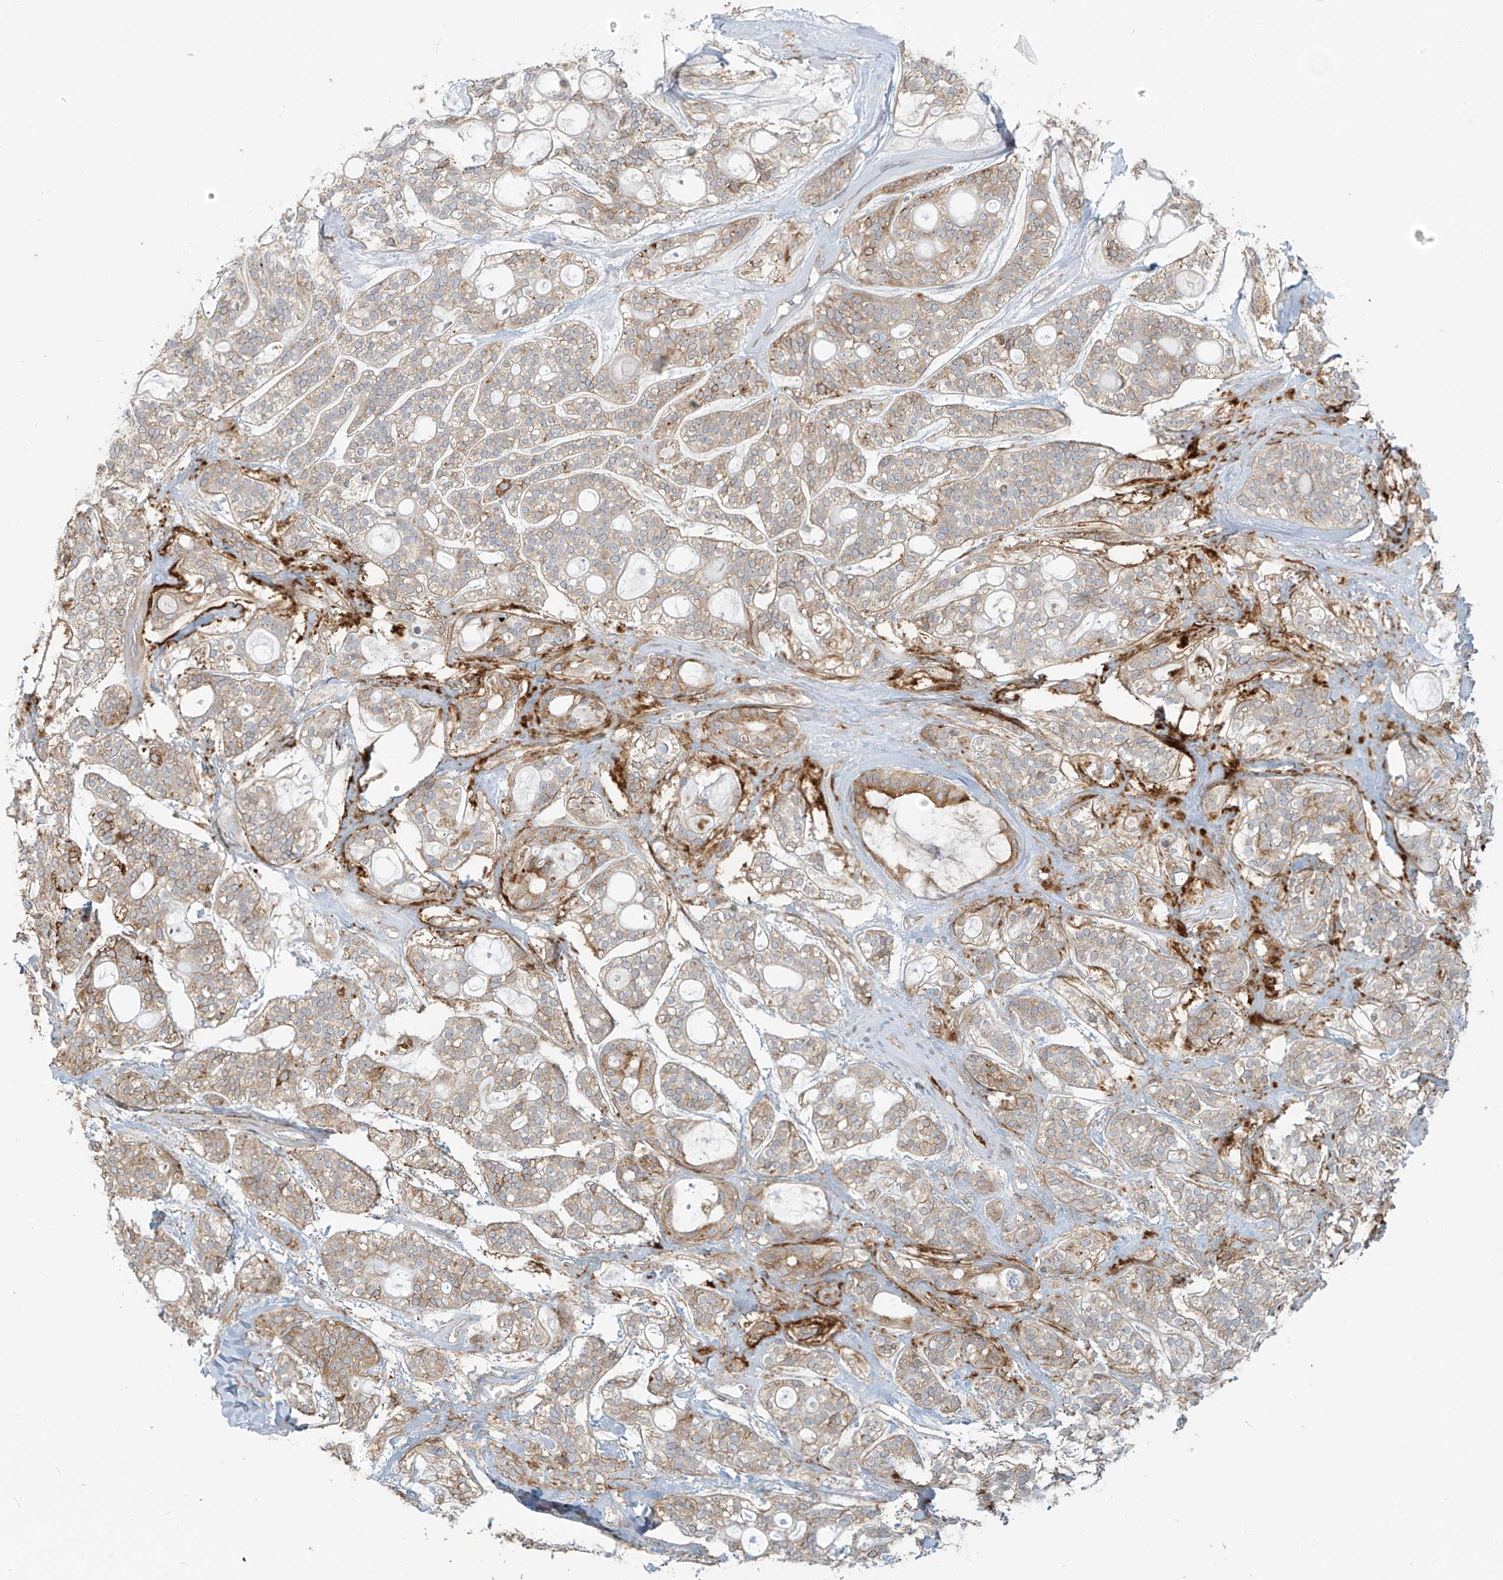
{"staining": {"intensity": "weak", "quantity": "25%-75%", "location": "cytoplasmic/membranous"}, "tissue": "head and neck cancer", "cell_type": "Tumor cells", "image_type": "cancer", "snomed": [{"axis": "morphology", "description": "Adenocarcinoma, NOS"}, {"axis": "topography", "description": "Head-Neck"}], "caption": "The histopathology image shows staining of head and neck cancer (adenocarcinoma), revealing weak cytoplasmic/membranous protein staining (brown color) within tumor cells. Using DAB (3,3'-diaminobenzidine) (brown) and hematoxylin (blue) stains, captured at high magnification using brightfield microscopy.", "gene": "KATNIP", "patient": {"sex": "male", "age": 66}}